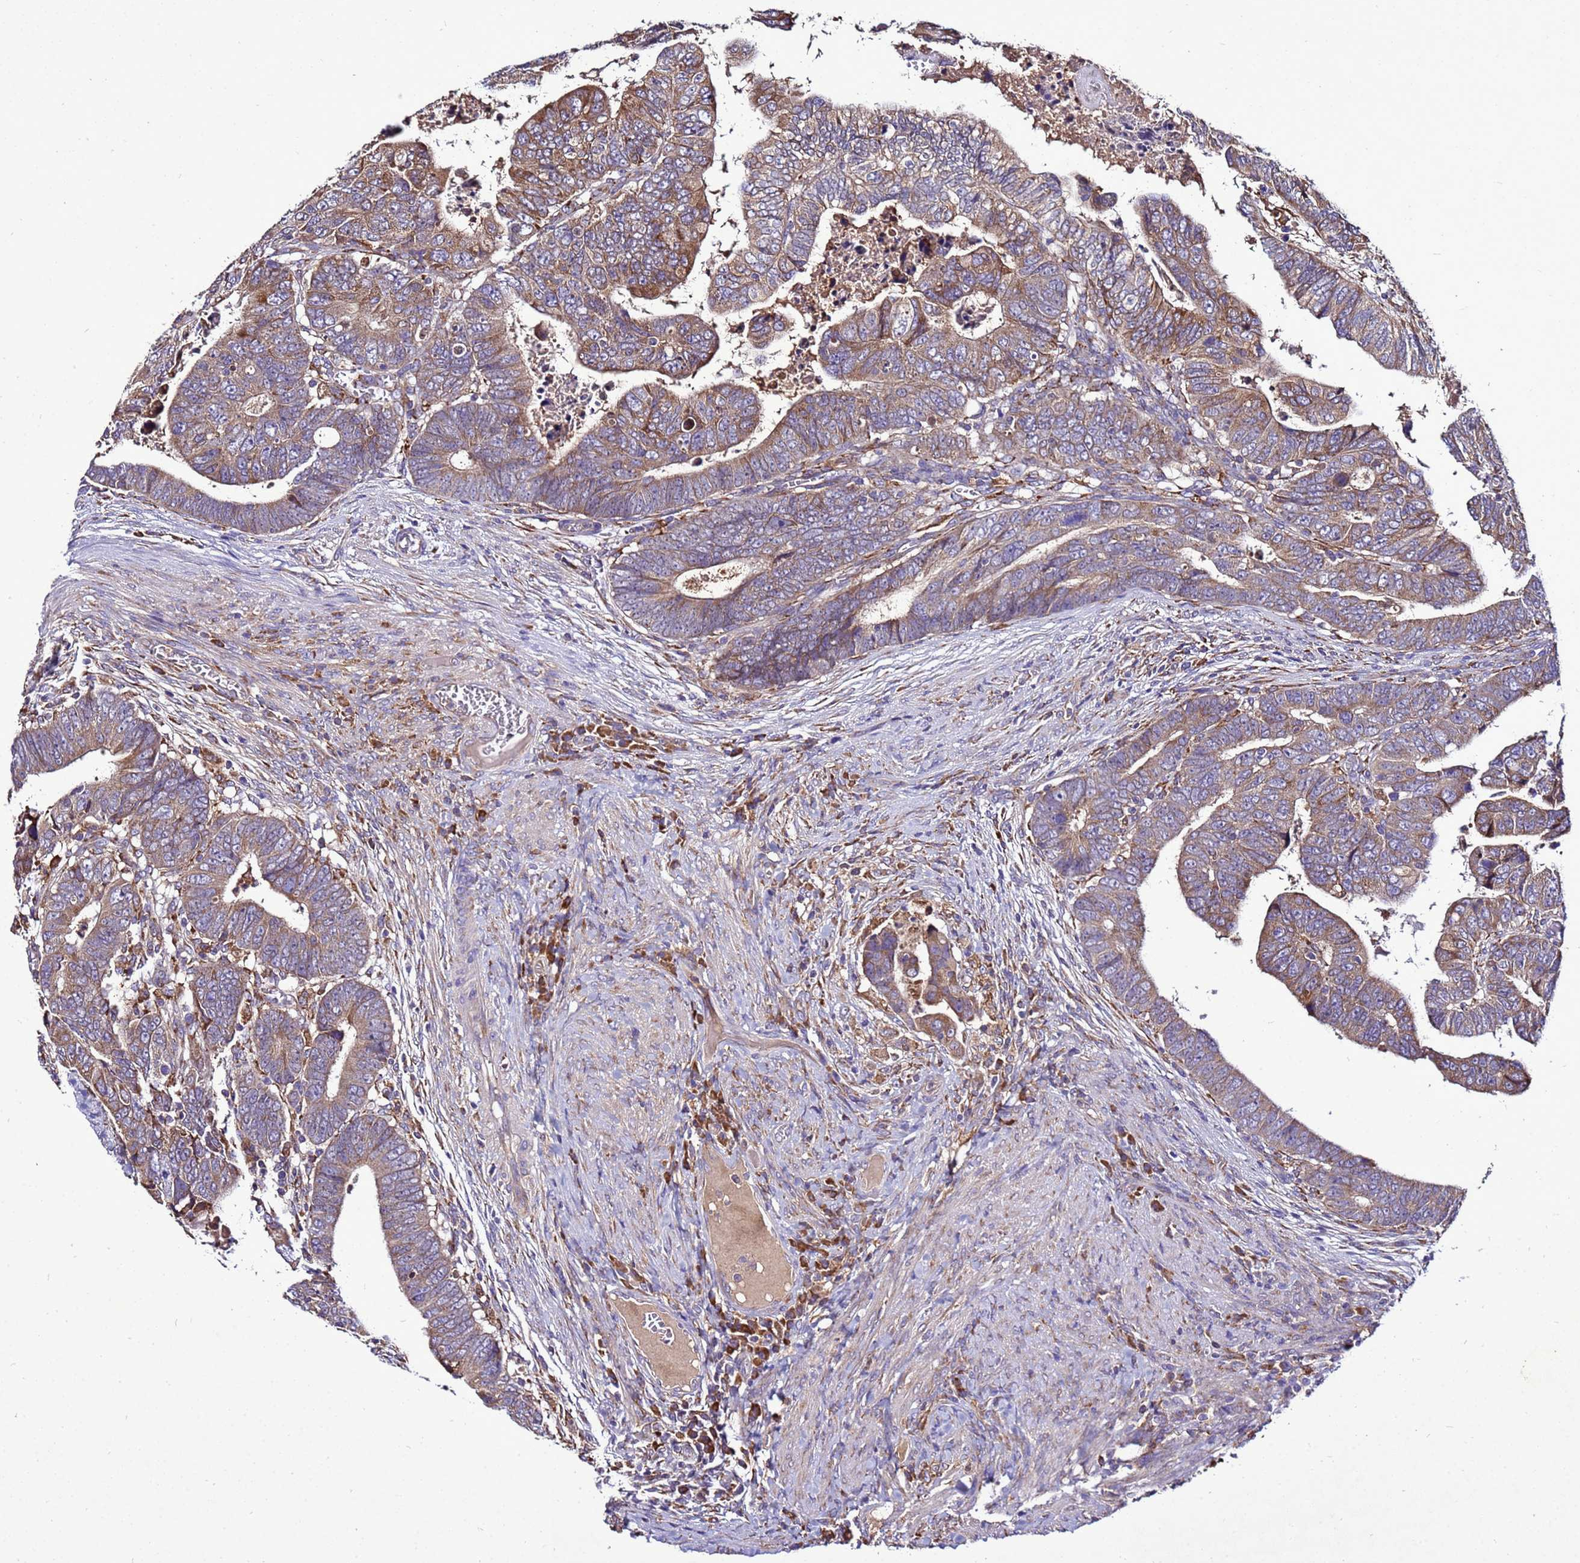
{"staining": {"intensity": "moderate", "quantity": ">75%", "location": "cytoplasmic/membranous"}, "tissue": "colorectal cancer", "cell_type": "Tumor cells", "image_type": "cancer", "snomed": [{"axis": "morphology", "description": "Normal tissue, NOS"}, {"axis": "morphology", "description": "Adenocarcinoma, NOS"}, {"axis": "topography", "description": "Rectum"}], "caption": "IHC histopathology image of neoplastic tissue: colorectal cancer (adenocarcinoma) stained using immunohistochemistry displays medium levels of moderate protein expression localized specifically in the cytoplasmic/membranous of tumor cells, appearing as a cytoplasmic/membranous brown color.", "gene": "ANTKMT", "patient": {"sex": "female", "age": 65}}